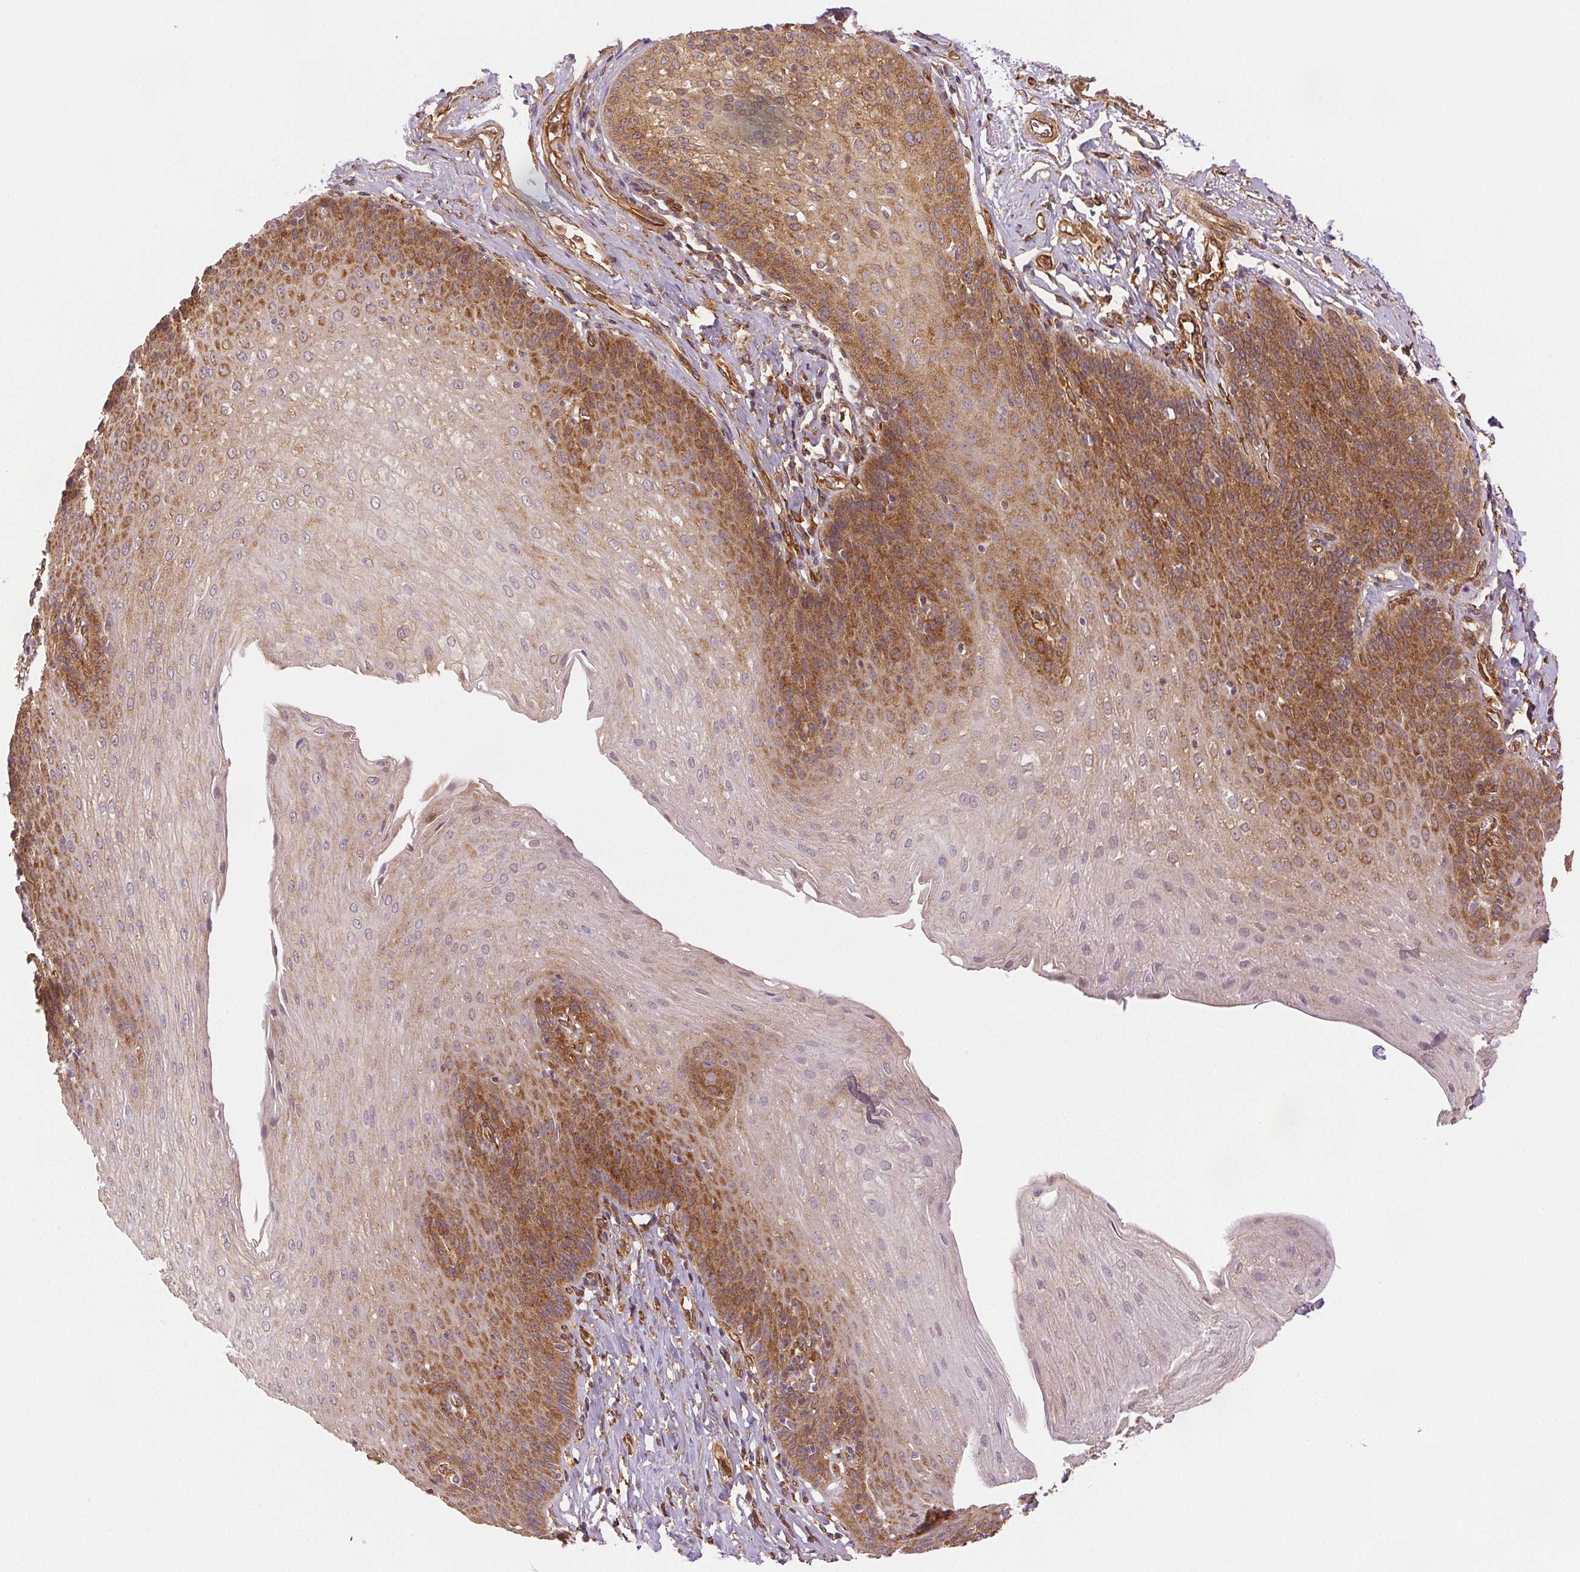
{"staining": {"intensity": "moderate", "quantity": "25%-75%", "location": "cytoplasmic/membranous"}, "tissue": "esophagus", "cell_type": "Squamous epithelial cells", "image_type": "normal", "snomed": [{"axis": "morphology", "description": "Normal tissue, NOS"}, {"axis": "topography", "description": "Esophagus"}], "caption": "Esophagus stained for a protein demonstrates moderate cytoplasmic/membranous positivity in squamous epithelial cells. Immunohistochemistry stains the protein in brown and the nuclei are stained blue.", "gene": "DIAPH2", "patient": {"sex": "female", "age": 81}}